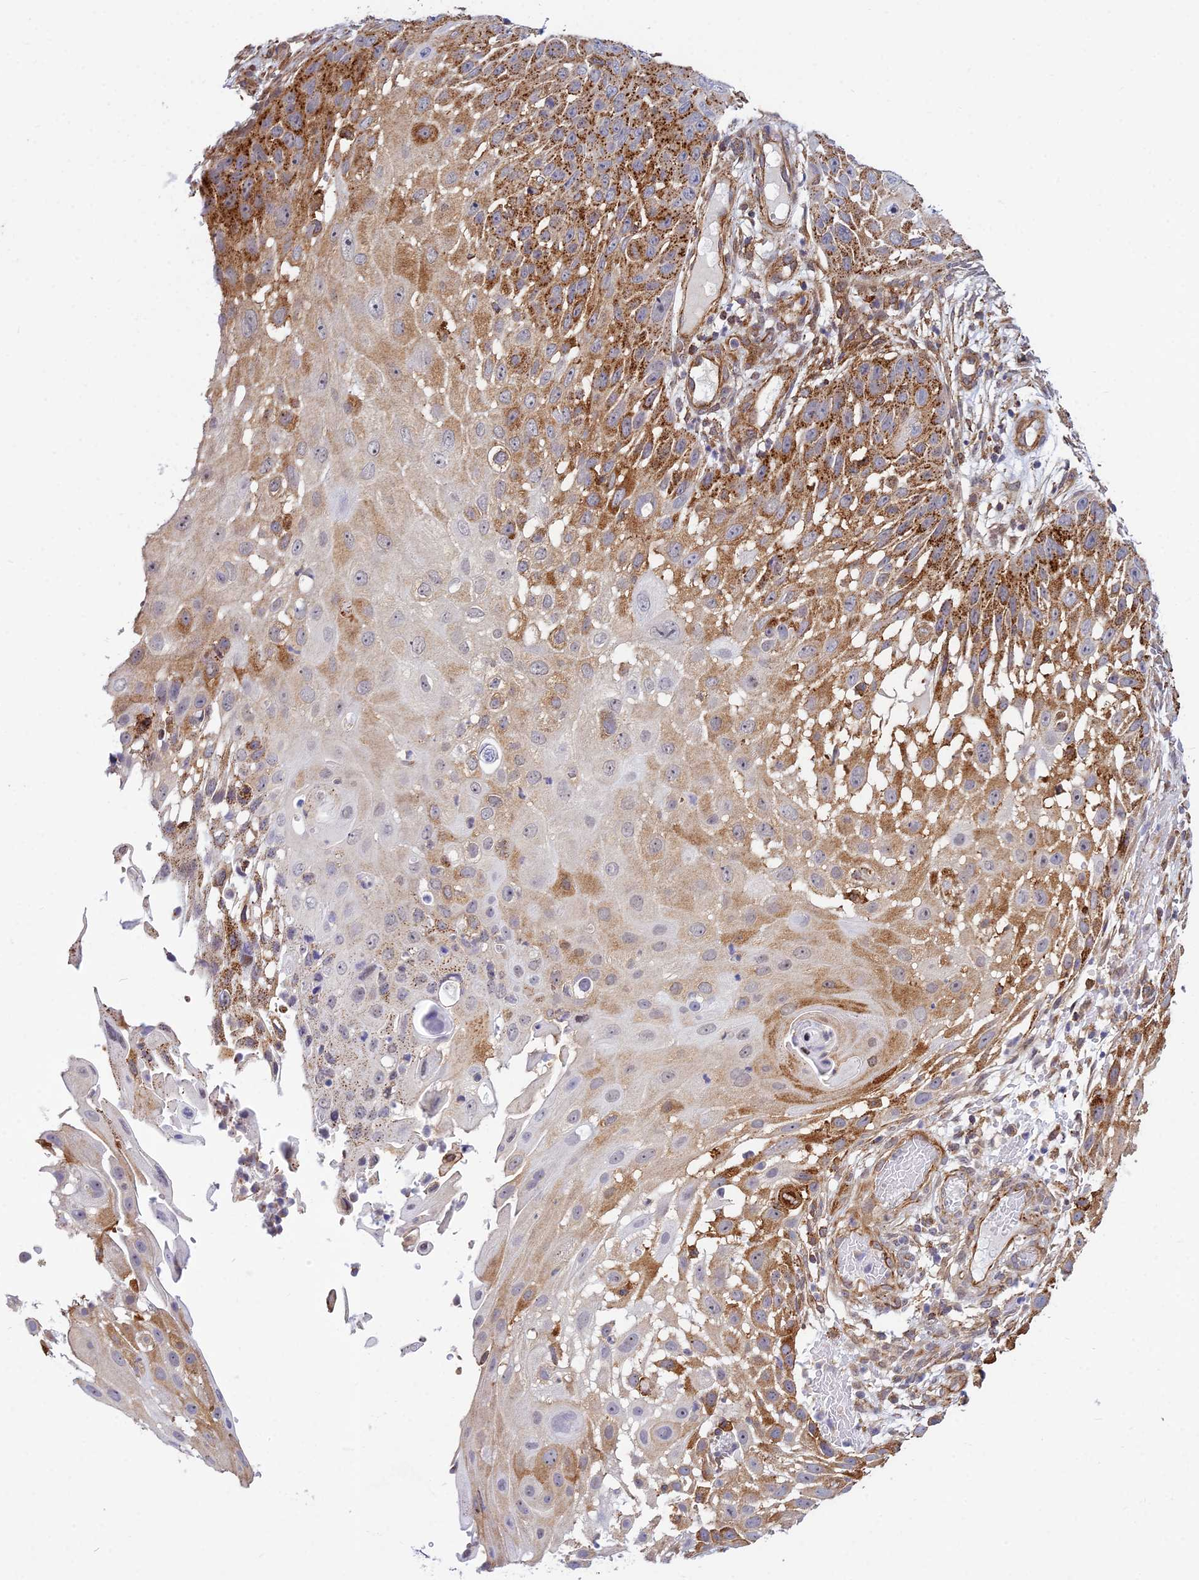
{"staining": {"intensity": "moderate", "quantity": ">75%", "location": "cytoplasmic/membranous"}, "tissue": "skin cancer", "cell_type": "Tumor cells", "image_type": "cancer", "snomed": [{"axis": "morphology", "description": "Squamous cell carcinoma, NOS"}, {"axis": "topography", "description": "Skin"}], "caption": "Protein expression analysis of human skin cancer reveals moderate cytoplasmic/membranous staining in about >75% of tumor cells.", "gene": "SAPCD2", "patient": {"sex": "female", "age": 44}}